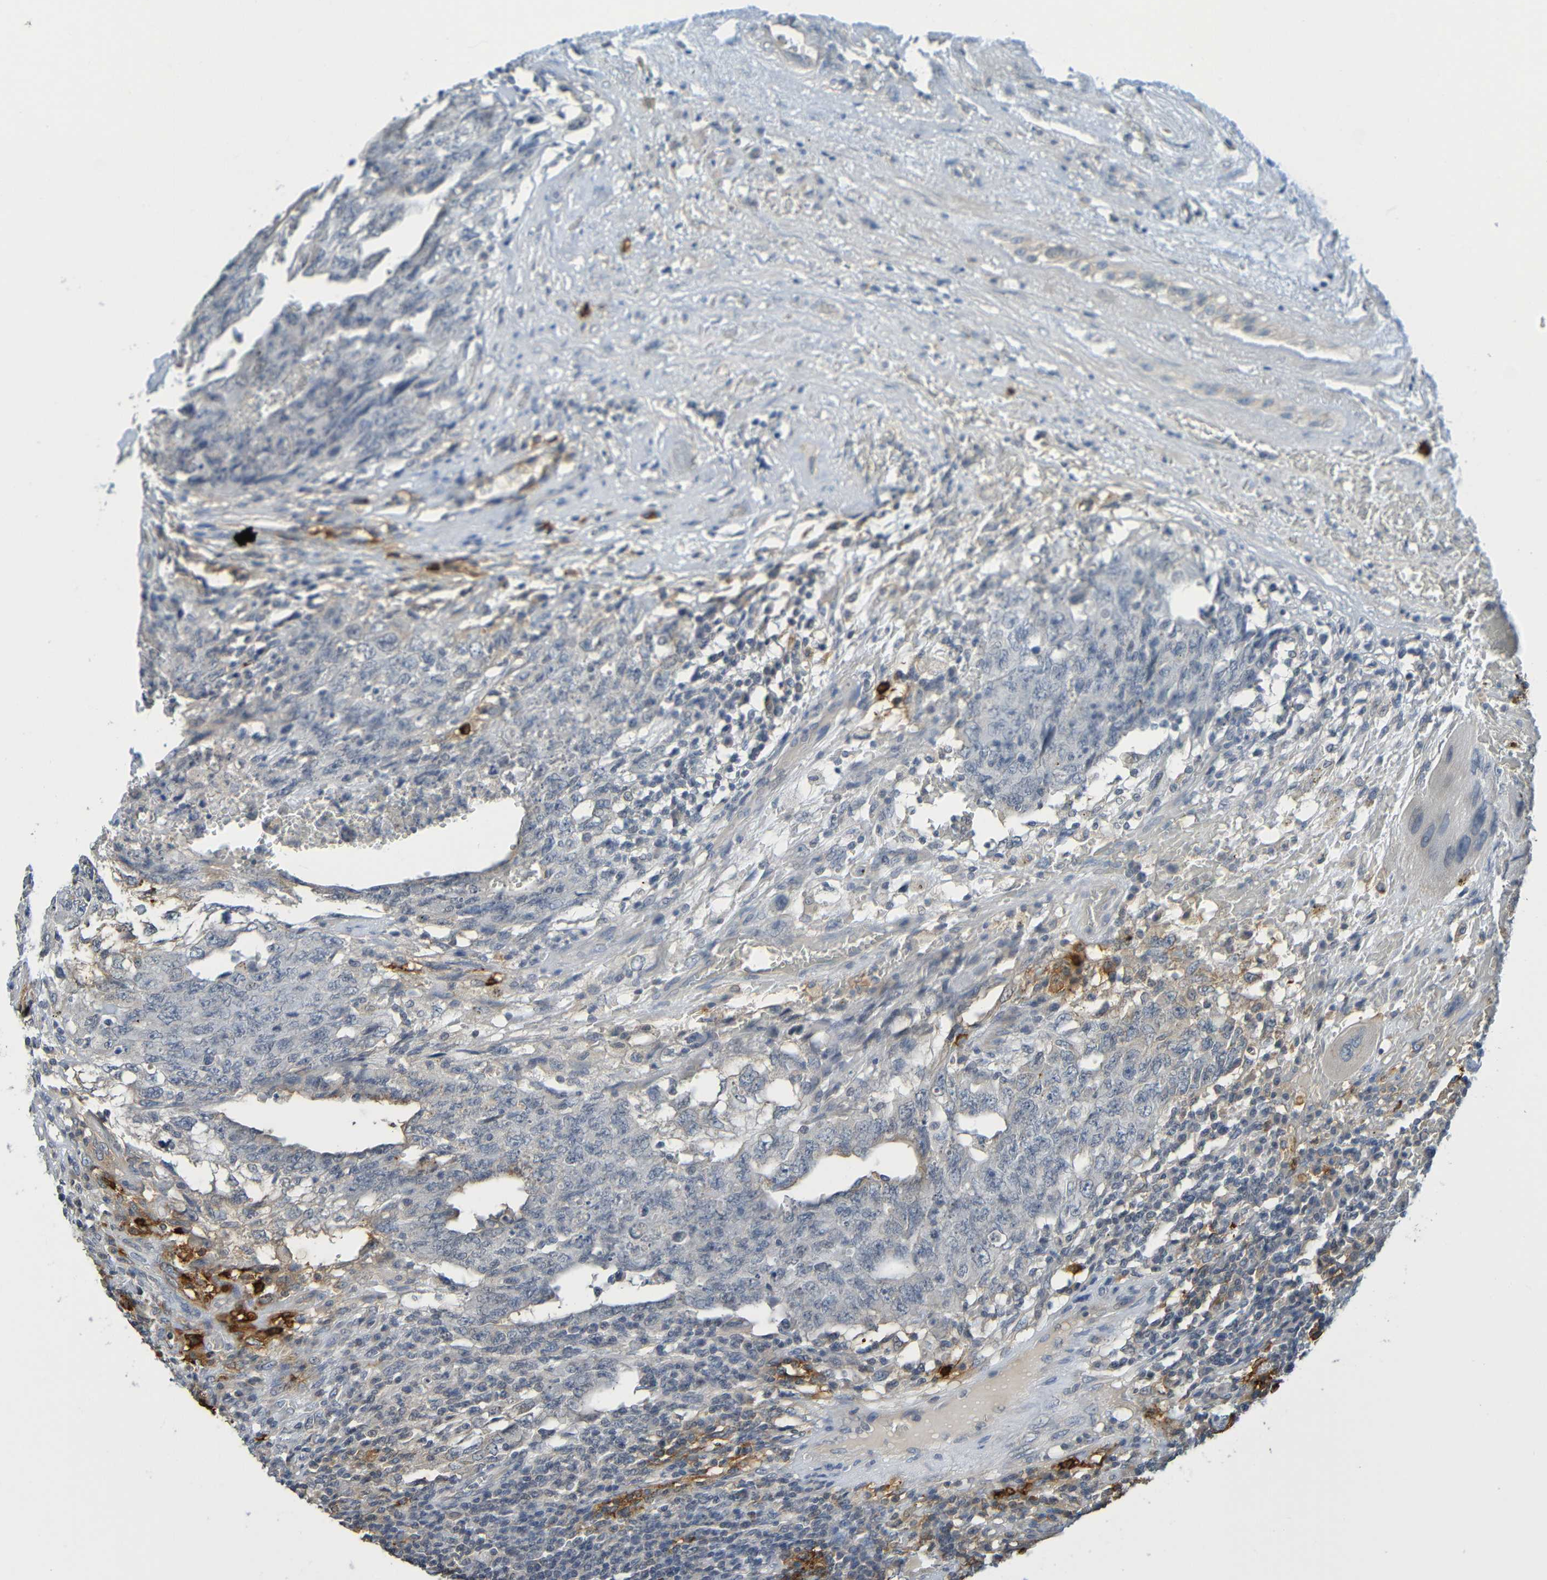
{"staining": {"intensity": "negative", "quantity": "none", "location": "none"}, "tissue": "testis cancer", "cell_type": "Tumor cells", "image_type": "cancer", "snomed": [{"axis": "morphology", "description": "Carcinoma, Embryonal, NOS"}, {"axis": "topography", "description": "Testis"}], "caption": "Tumor cells show no significant expression in embryonal carcinoma (testis).", "gene": "C3AR1", "patient": {"sex": "male", "age": 26}}